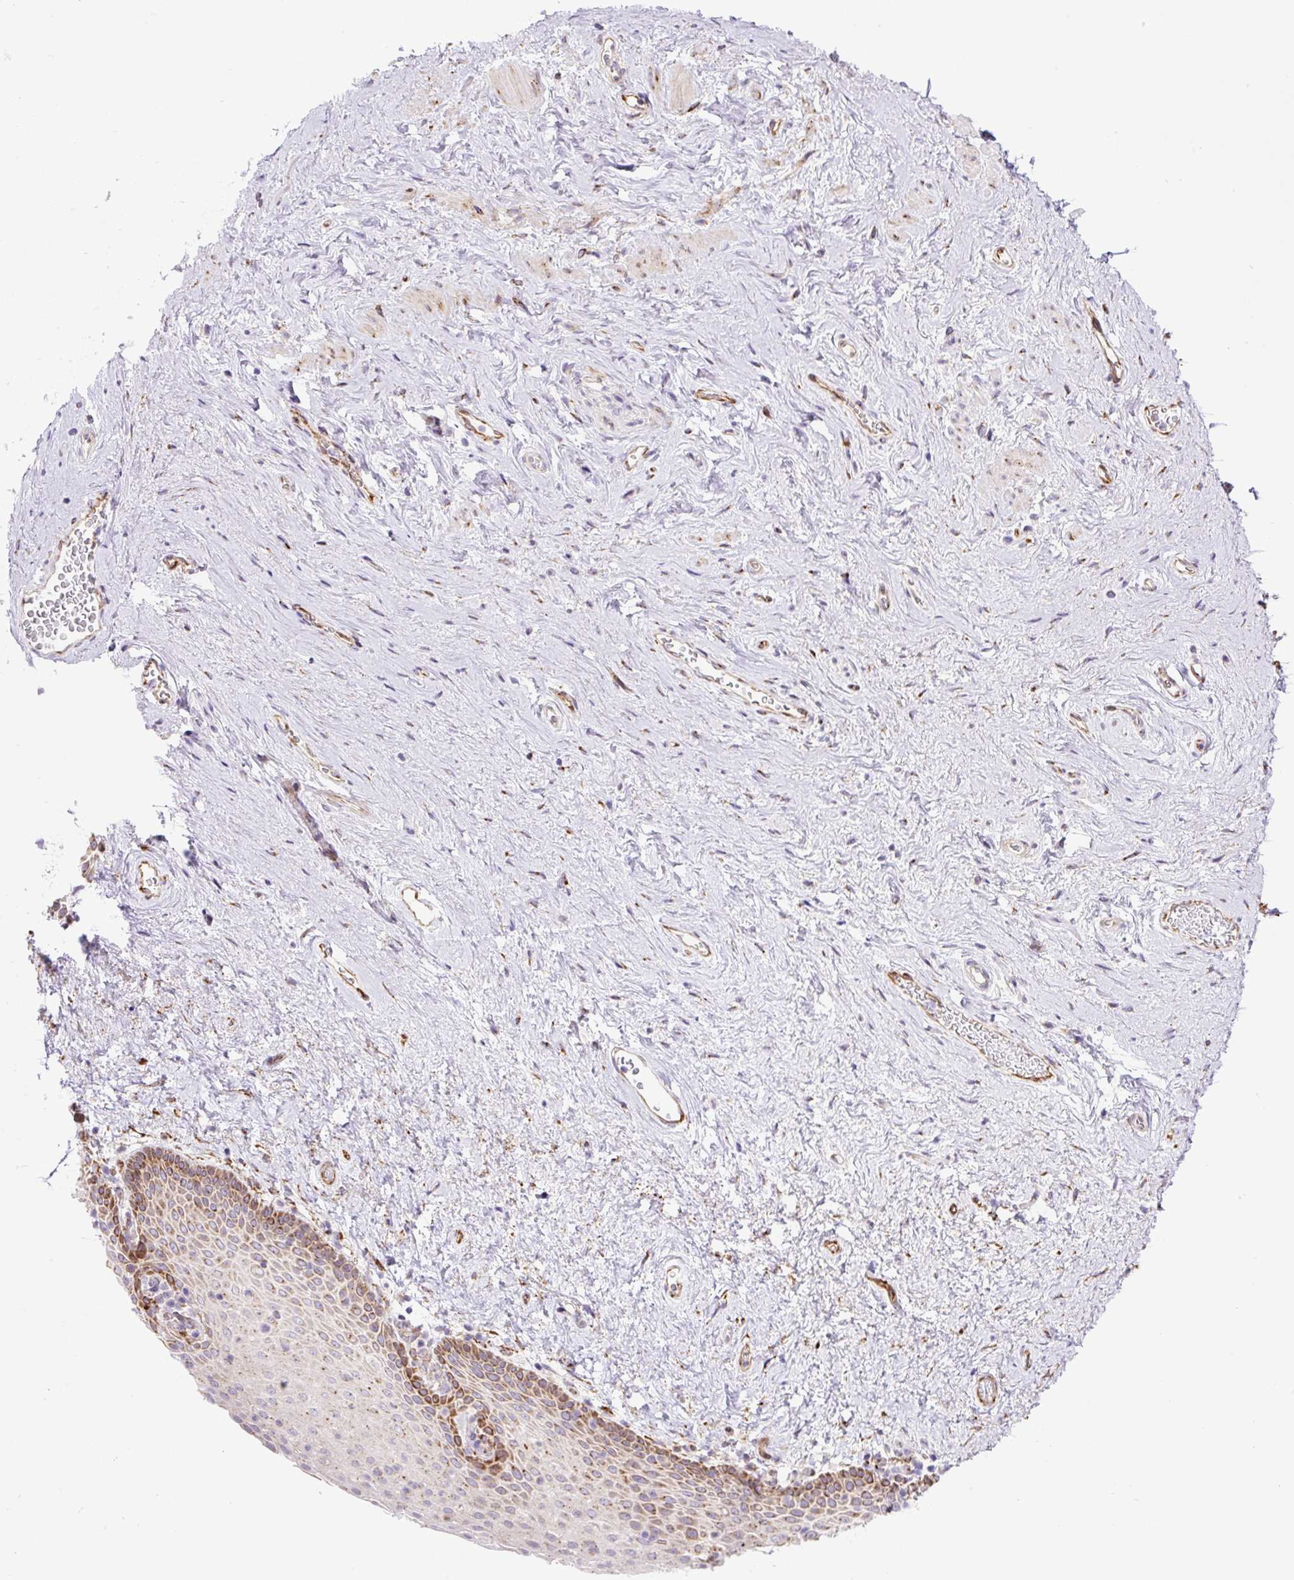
{"staining": {"intensity": "moderate", "quantity": "<25%", "location": "cytoplasmic/membranous"}, "tissue": "vagina", "cell_type": "Squamous epithelial cells", "image_type": "normal", "snomed": [{"axis": "morphology", "description": "Normal tissue, NOS"}, {"axis": "topography", "description": "Vagina"}], "caption": "Immunohistochemistry (IHC) of unremarkable human vagina displays low levels of moderate cytoplasmic/membranous positivity in approximately <25% of squamous epithelial cells. (IHC, brightfield microscopy, high magnification).", "gene": "RAB30", "patient": {"sex": "female", "age": 61}}